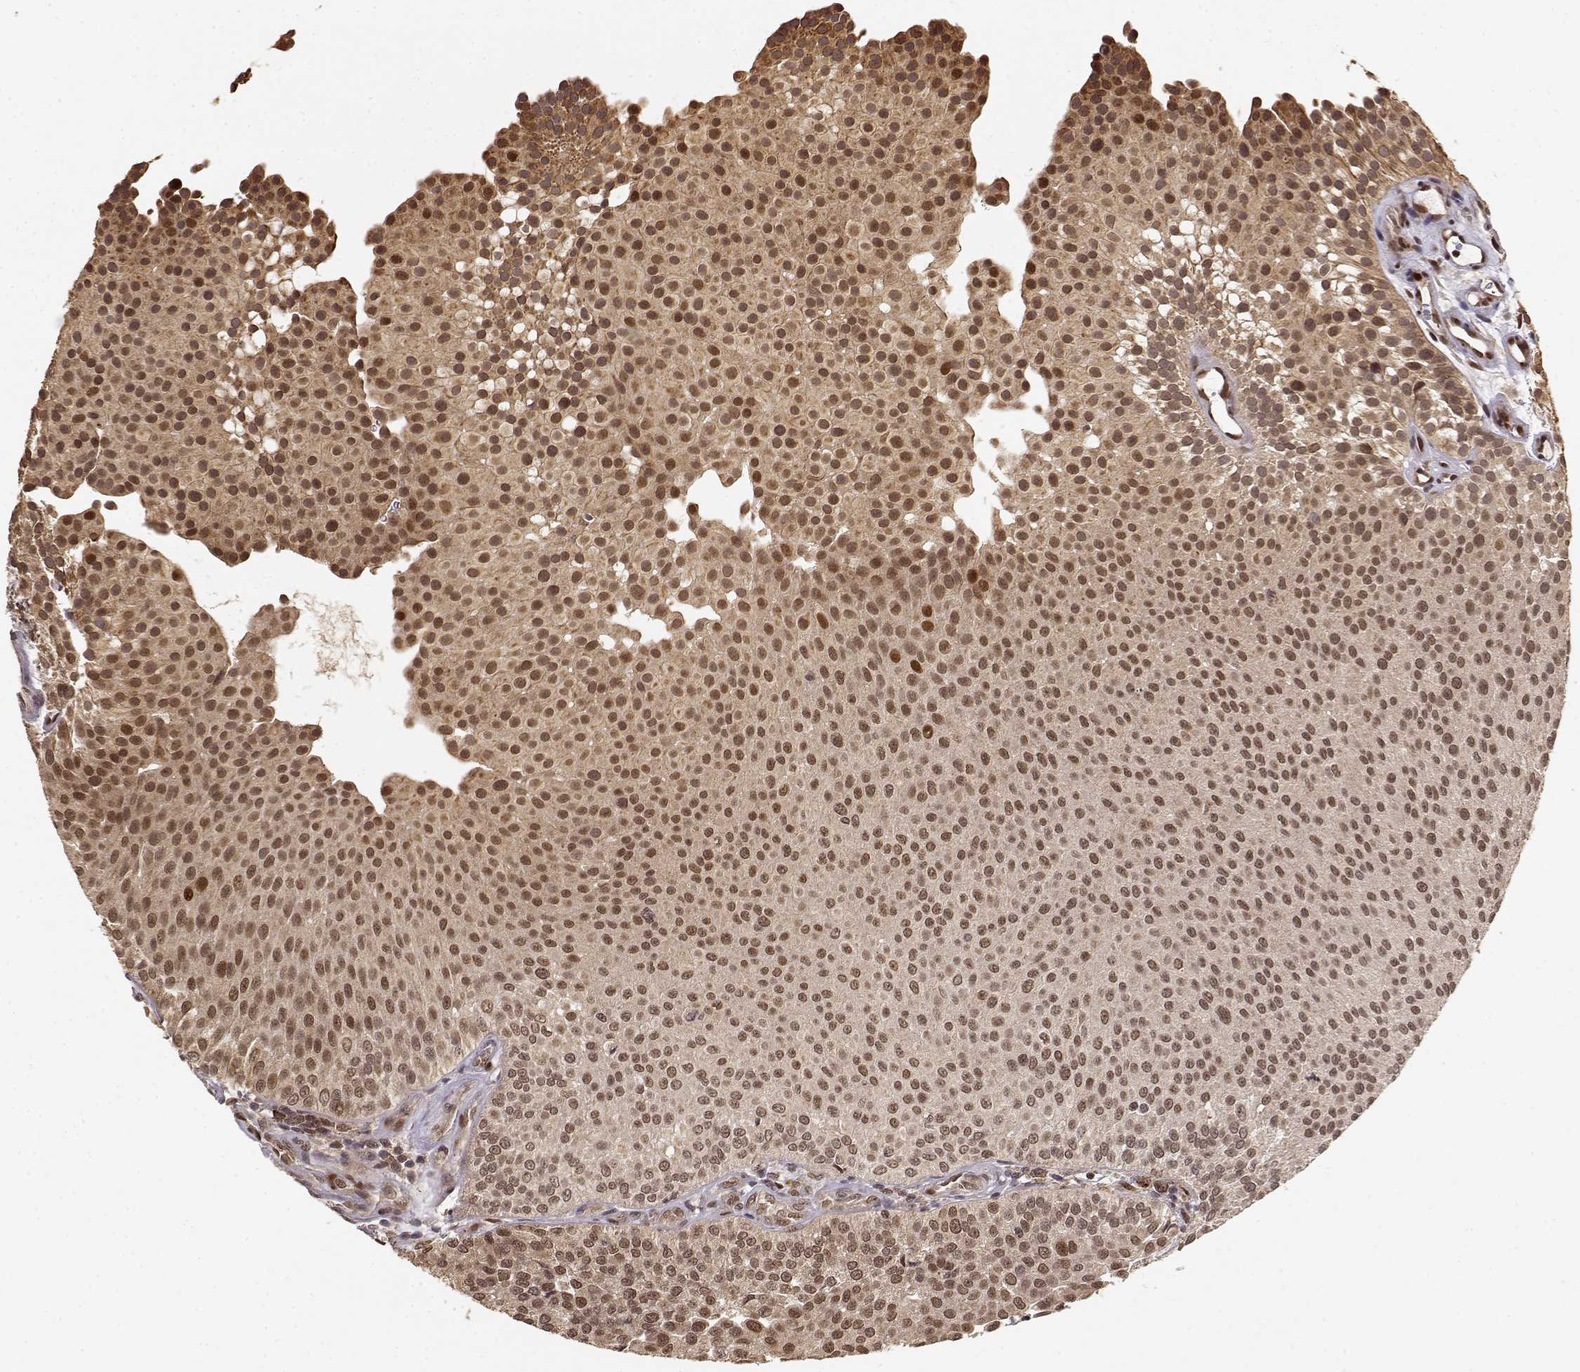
{"staining": {"intensity": "moderate", "quantity": ">75%", "location": "cytoplasmic/membranous,nuclear"}, "tissue": "urothelial cancer", "cell_type": "Tumor cells", "image_type": "cancer", "snomed": [{"axis": "morphology", "description": "Urothelial carcinoma, Low grade"}, {"axis": "topography", "description": "Urinary bladder"}], "caption": "Urothelial carcinoma (low-grade) was stained to show a protein in brown. There is medium levels of moderate cytoplasmic/membranous and nuclear positivity in about >75% of tumor cells.", "gene": "MAEA", "patient": {"sex": "female", "age": 87}}